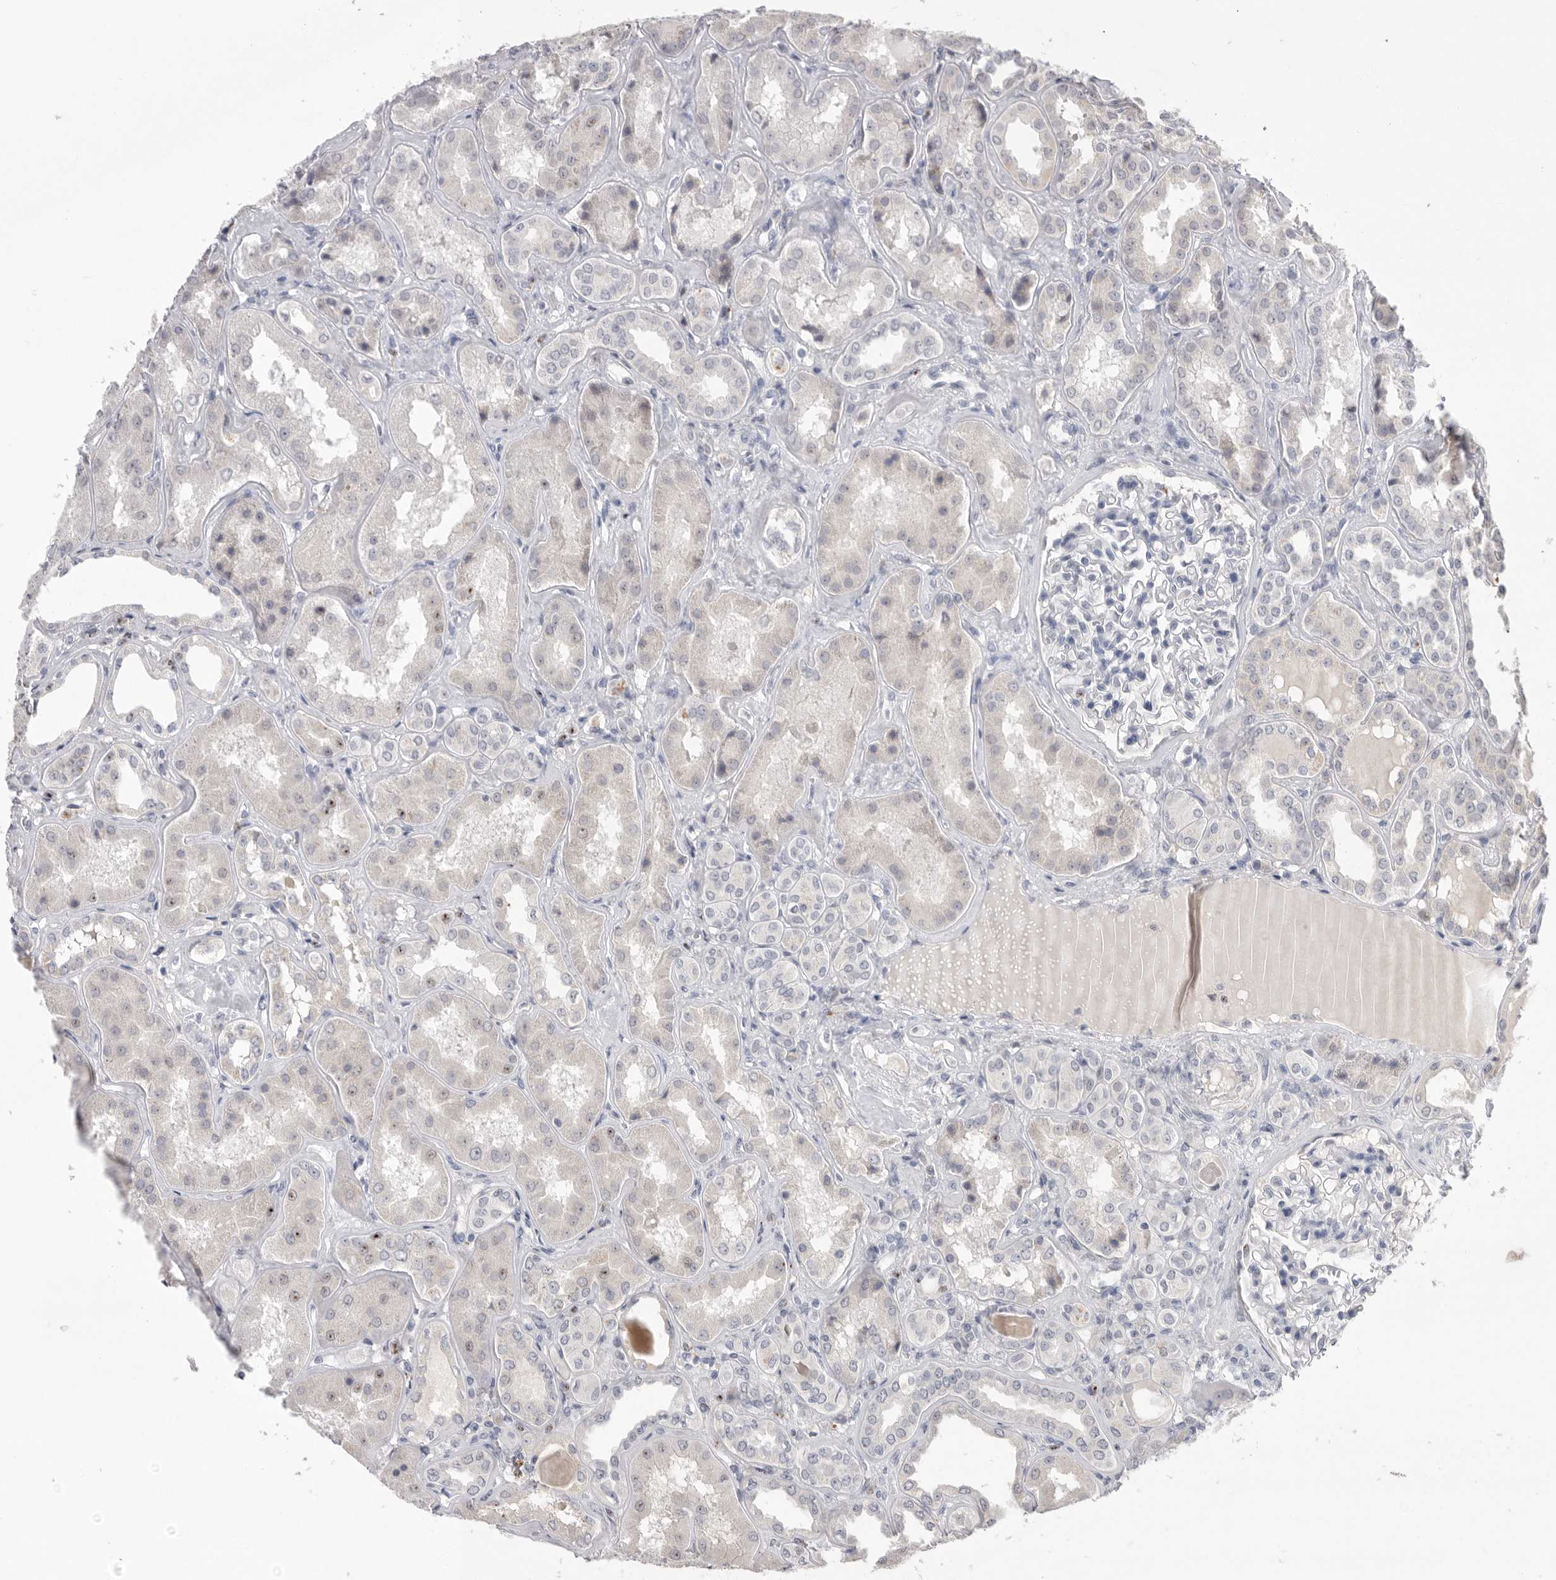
{"staining": {"intensity": "negative", "quantity": "none", "location": "none"}, "tissue": "kidney", "cell_type": "Cells in glomeruli", "image_type": "normal", "snomed": [{"axis": "morphology", "description": "Normal tissue, NOS"}, {"axis": "topography", "description": "Kidney"}], "caption": "There is no significant staining in cells in glomeruli of kidney.", "gene": "HUS1", "patient": {"sex": "female", "age": 56}}